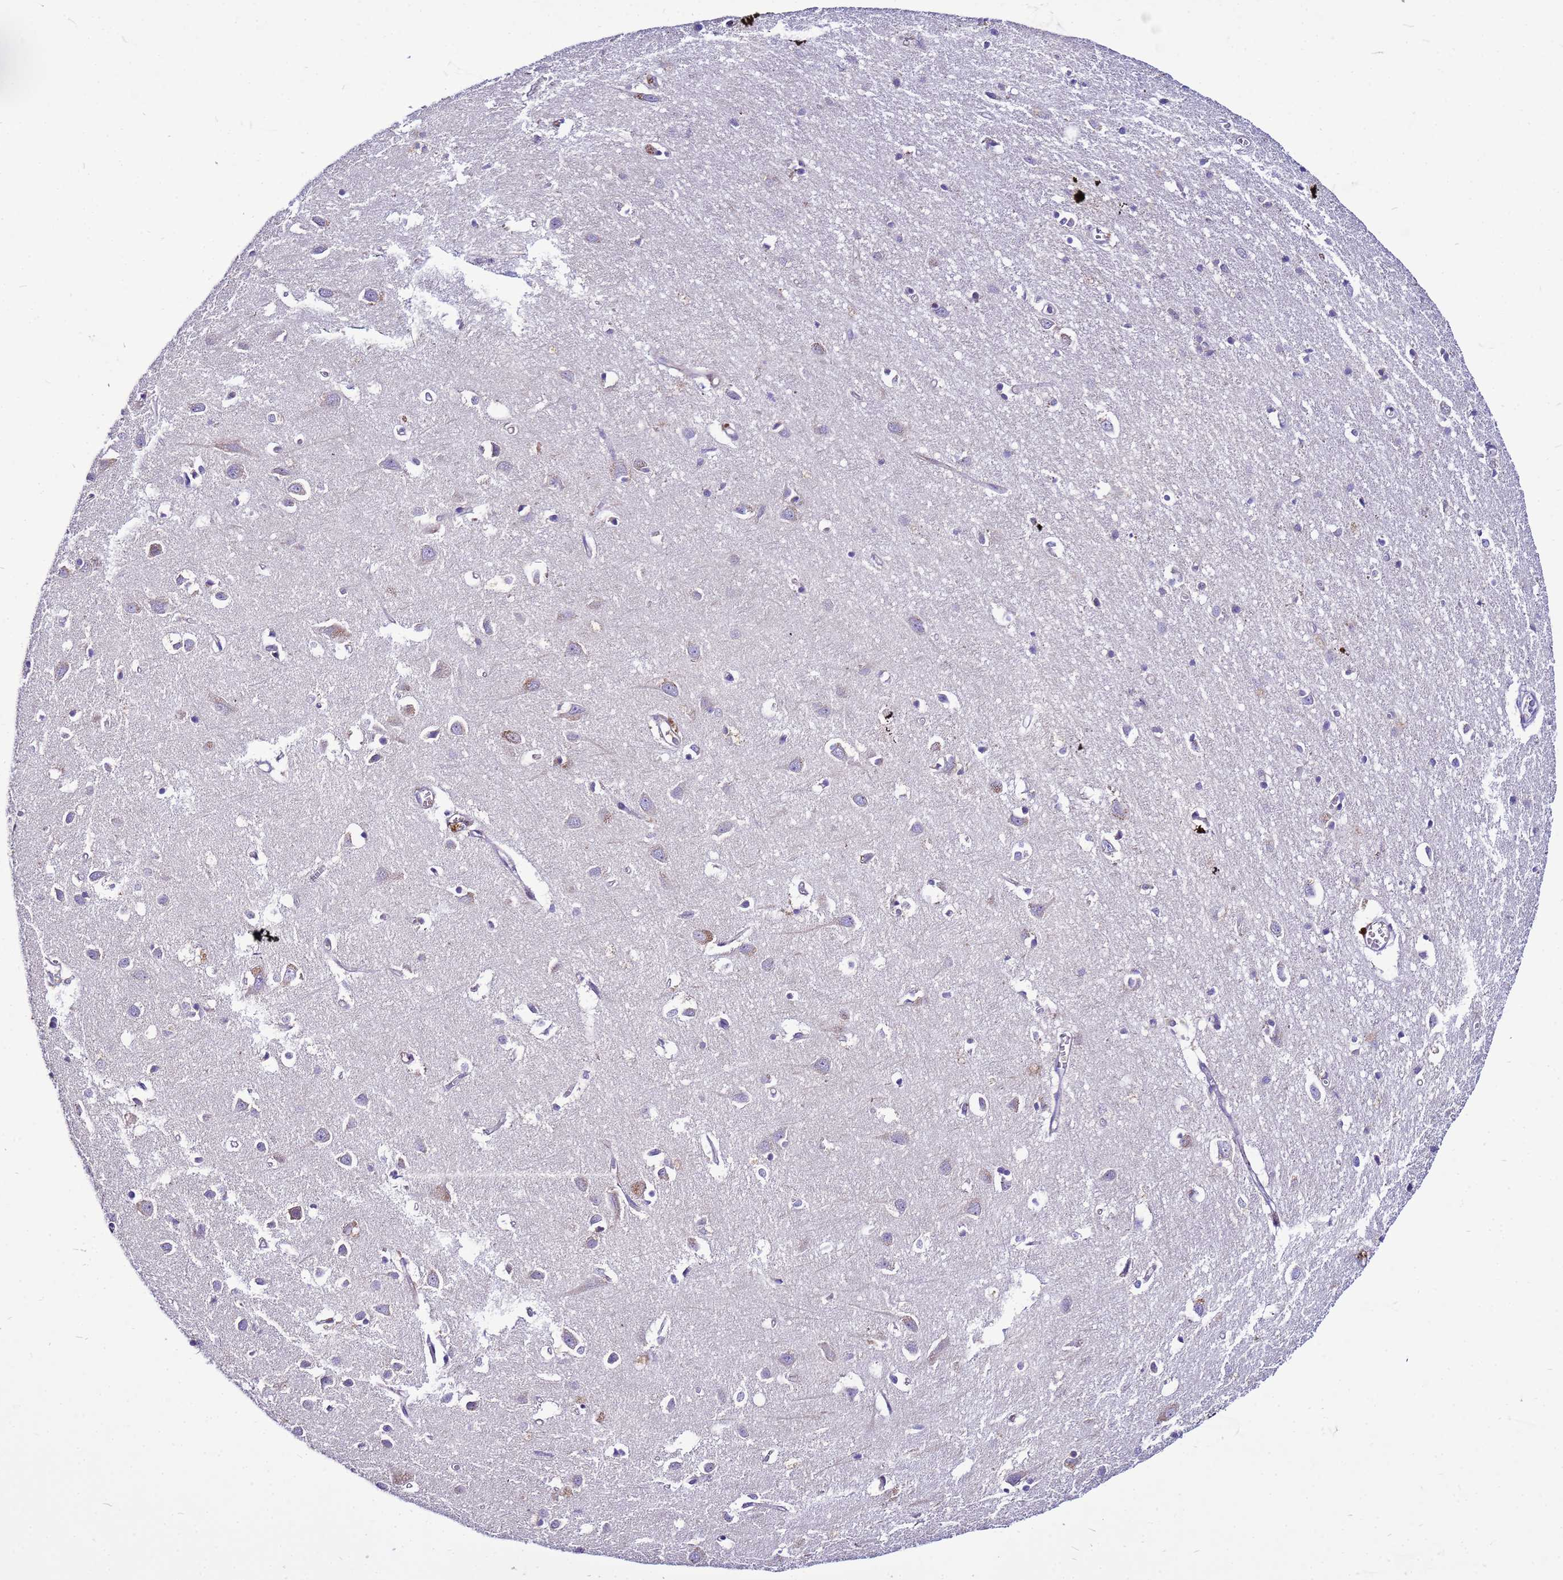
{"staining": {"intensity": "negative", "quantity": "none", "location": "none"}, "tissue": "cerebral cortex", "cell_type": "Endothelial cells", "image_type": "normal", "snomed": [{"axis": "morphology", "description": "Normal tissue, NOS"}, {"axis": "topography", "description": "Cerebral cortex"}], "caption": "IHC histopathology image of unremarkable human cerebral cortex stained for a protein (brown), which reveals no positivity in endothelial cells.", "gene": "PKD1", "patient": {"sex": "female", "age": 64}}